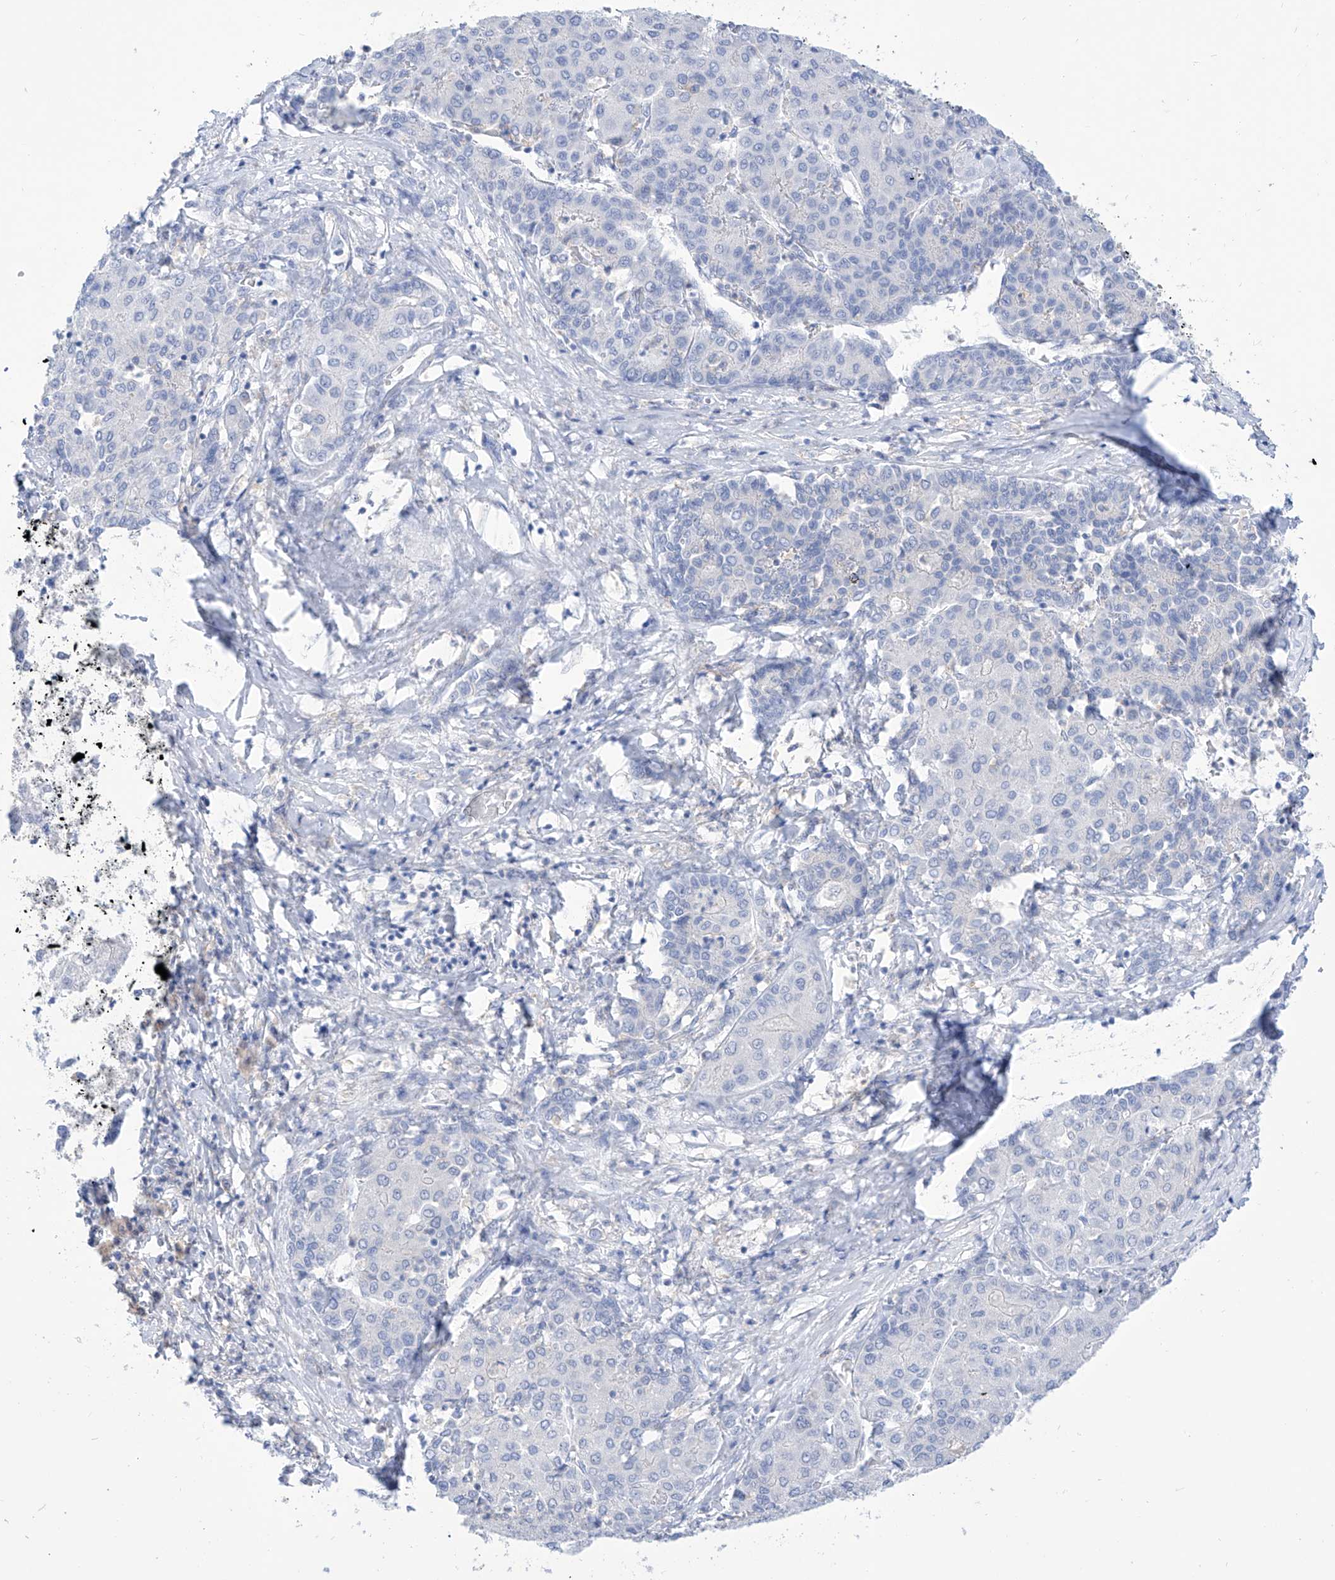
{"staining": {"intensity": "negative", "quantity": "none", "location": "none"}, "tissue": "liver cancer", "cell_type": "Tumor cells", "image_type": "cancer", "snomed": [{"axis": "morphology", "description": "Carcinoma, Hepatocellular, NOS"}, {"axis": "topography", "description": "Liver"}], "caption": "IHC micrograph of neoplastic tissue: liver hepatocellular carcinoma stained with DAB (3,3'-diaminobenzidine) demonstrates no significant protein expression in tumor cells.", "gene": "PDXK", "patient": {"sex": "male", "age": 65}}